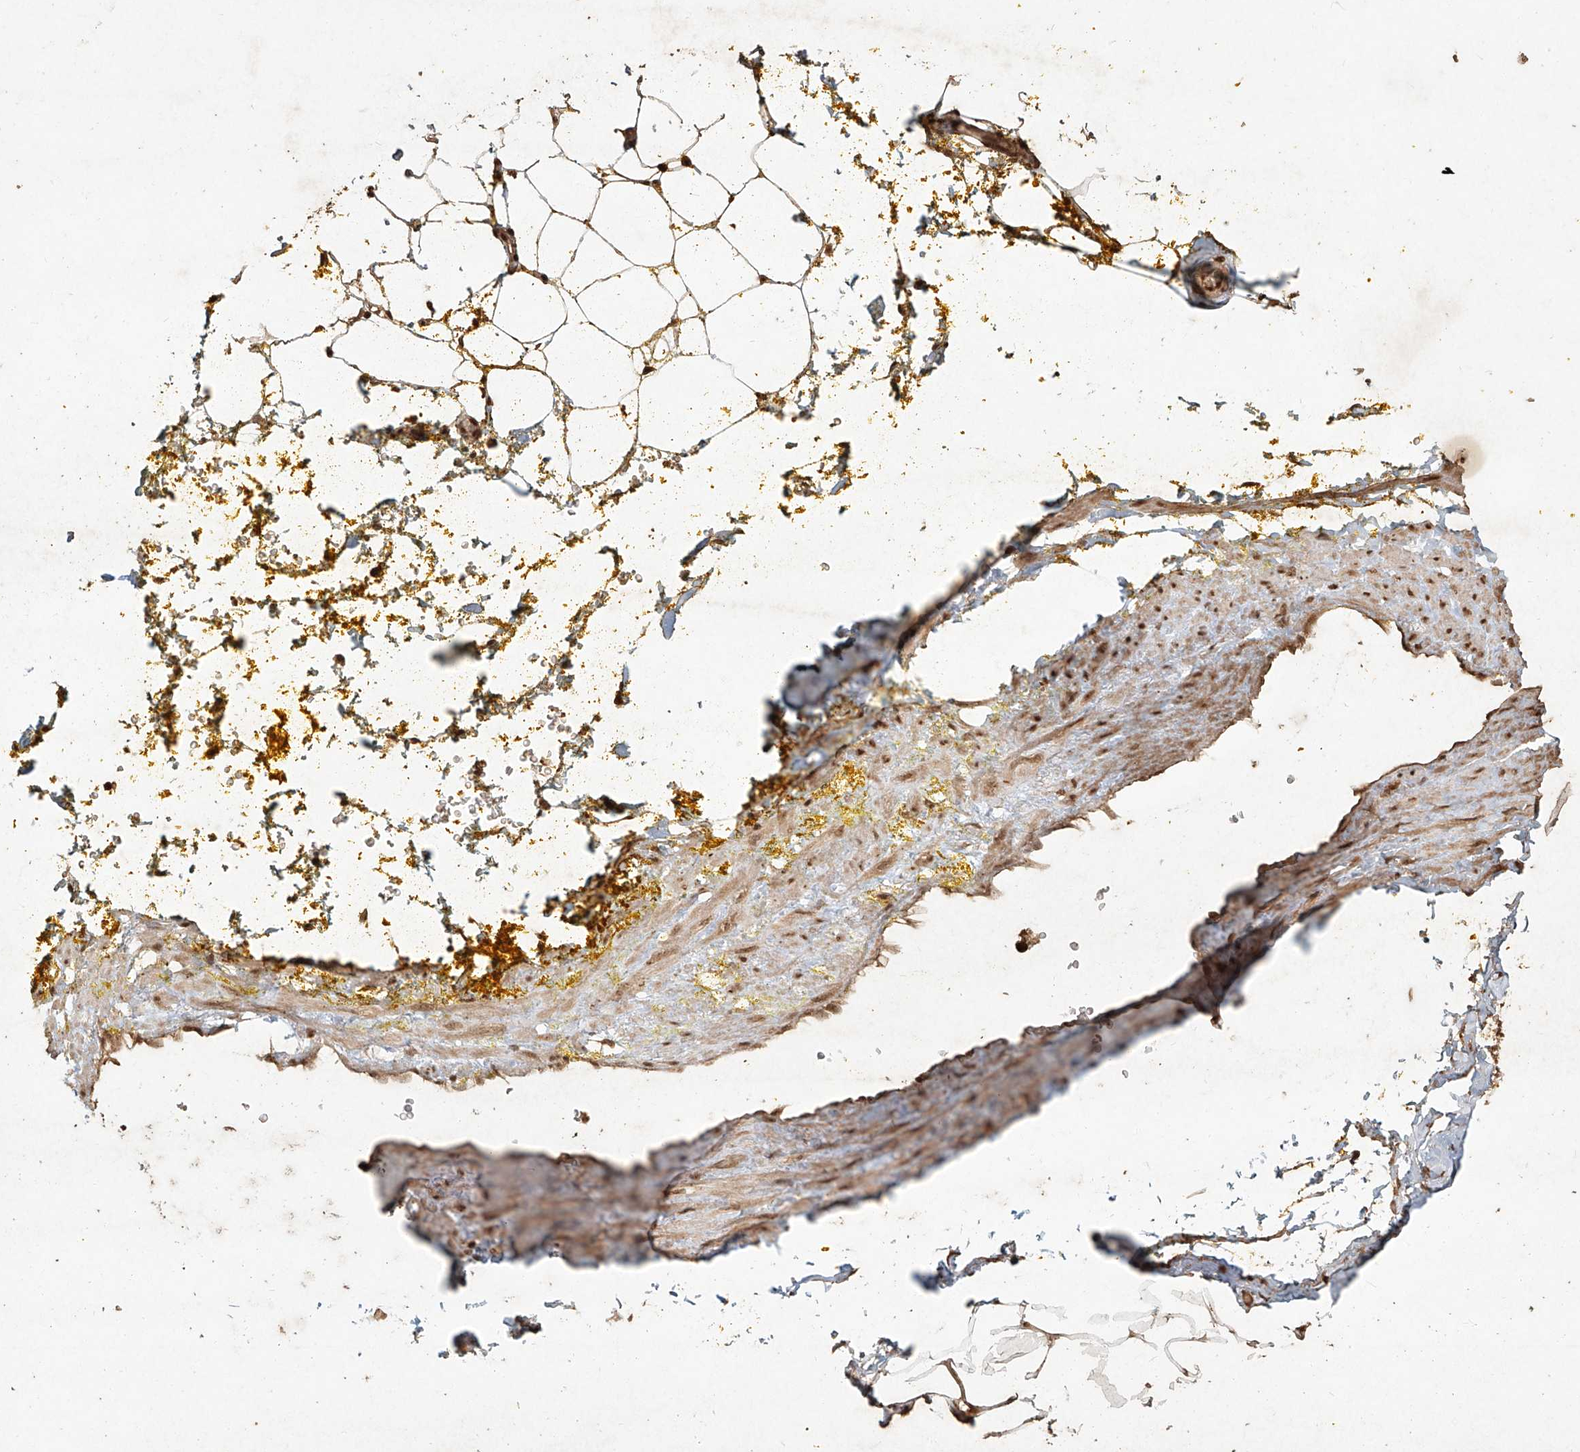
{"staining": {"intensity": "strong", "quantity": ">75%", "location": "cytoplasmic/membranous,nuclear"}, "tissue": "adipose tissue", "cell_type": "Adipocytes", "image_type": "normal", "snomed": [{"axis": "morphology", "description": "Normal tissue, NOS"}, {"axis": "morphology", "description": "Adenocarcinoma, Low grade"}, {"axis": "topography", "description": "Prostate"}, {"axis": "topography", "description": "Peripheral nerve tissue"}], "caption": "Protein staining of normal adipose tissue exhibits strong cytoplasmic/membranous,nuclear expression in about >75% of adipocytes.", "gene": "UBE2K", "patient": {"sex": "male", "age": 63}}